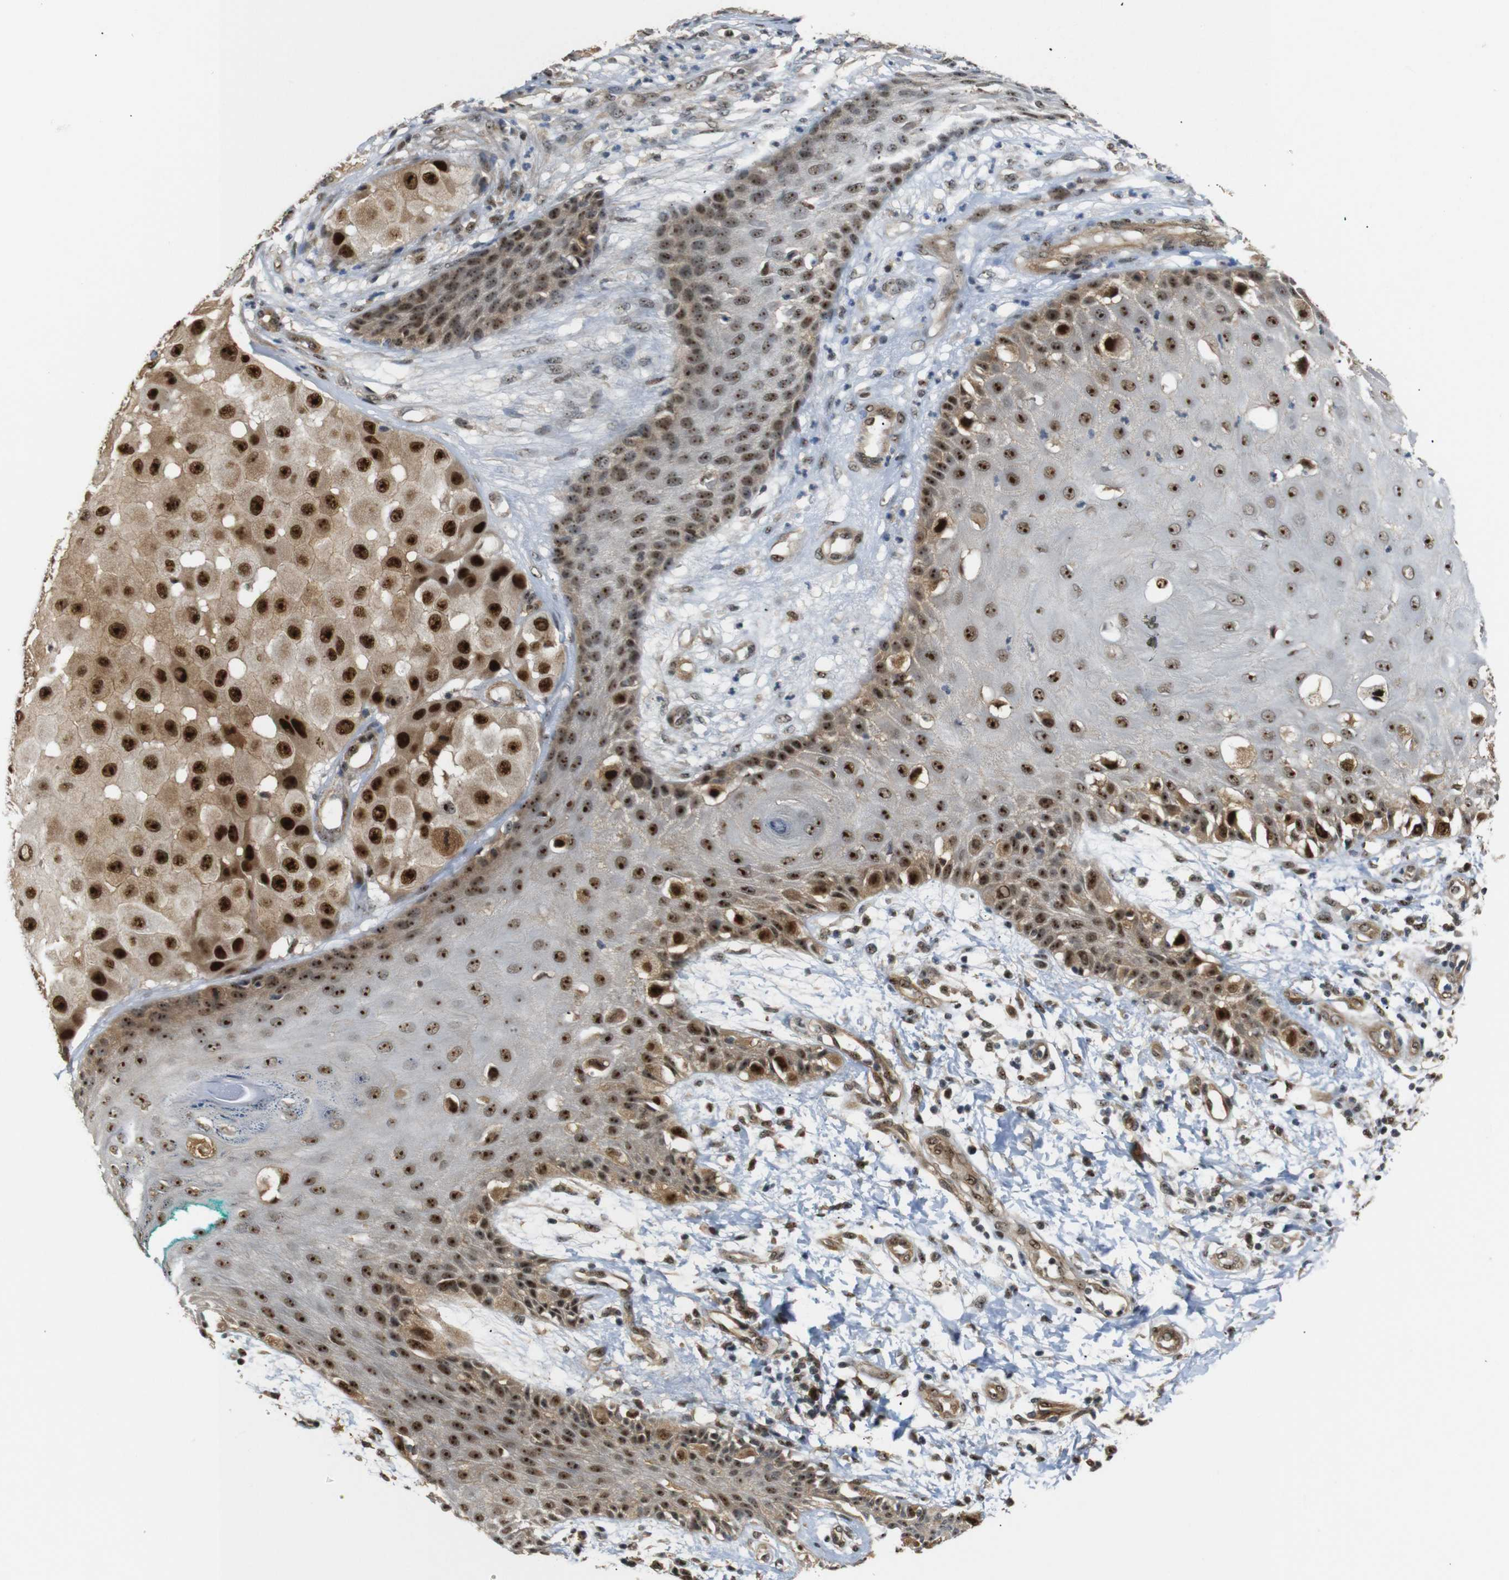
{"staining": {"intensity": "strong", "quantity": ">75%", "location": "nuclear"}, "tissue": "melanoma", "cell_type": "Tumor cells", "image_type": "cancer", "snomed": [{"axis": "morphology", "description": "Malignant melanoma, NOS"}, {"axis": "topography", "description": "Skin"}], "caption": "IHC of human melanoma shows high levels of strong nuclear expression in about >75% of tumor cells.", "gene": "PARN", "patient": {"sex": "female", "age": 81}}